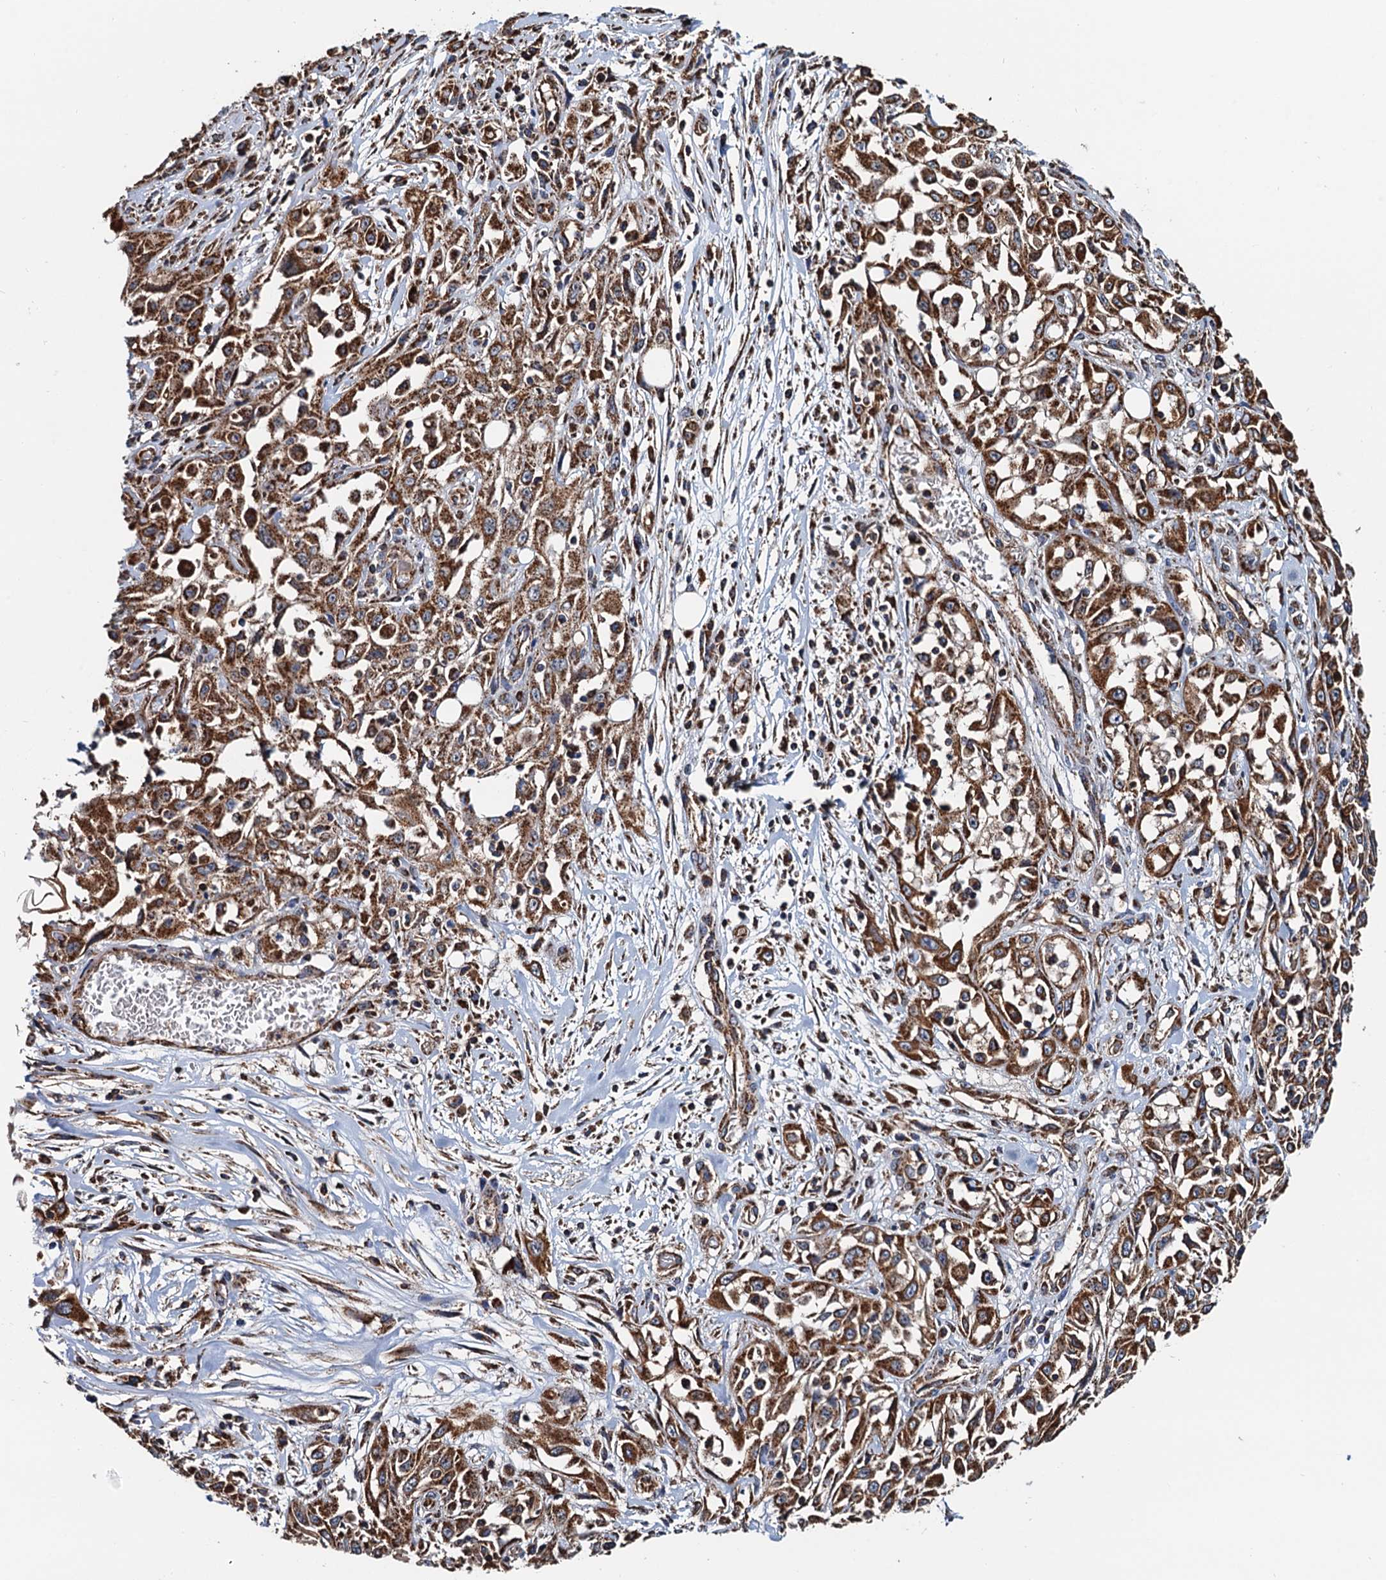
{"staining": {"intensity": "strong", "quantity": ">75%", "location": "cytoplasmic/membranous"}, "tissue": "skin cancer", "cell_type": "Tumor cells", "image_type": "cancer", "snomed": [{"axis": "morphology", "description": "Squamous cell carcinoma, NOS"}, {"axis": "morphology", "description": "Squamous cell carcinoma, metastatic, NOS"}, {"axis": "topography", "description": "Skin"}, {"axis": "topography", "description": "Lymph node"}], "caption": "Brown immunohistochemical staining in skin cancer (squamous cell carcinoma) reveals strong cytoplasmic/membranous staining in about >75% of tumor cells.", "gene": "AAGAB", "patient": {"sex": "male", "age": 75}}